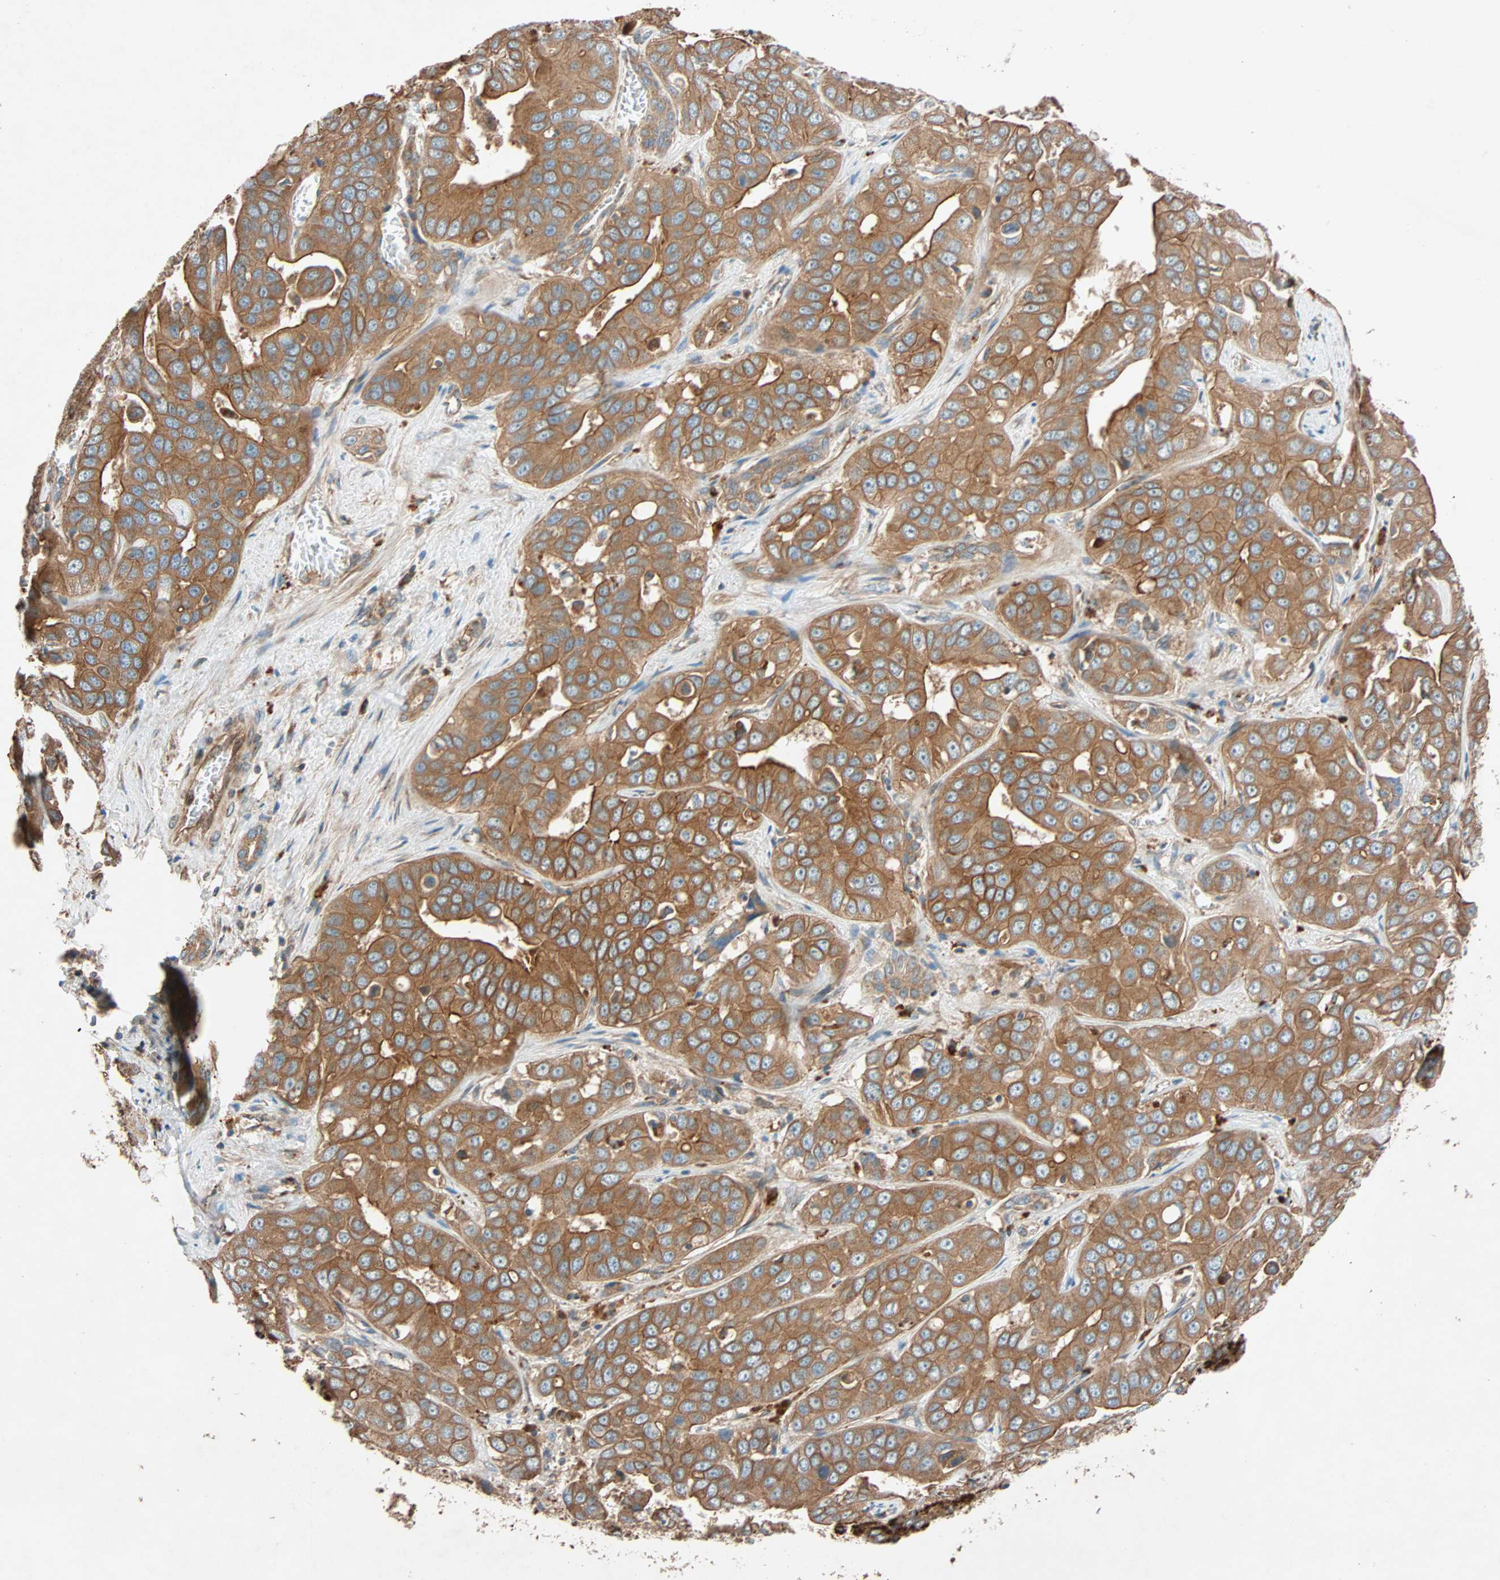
{"staining": {"intensity": "moderate", "quantity": ">75%", "location": "cytoplasmic/membranous"}, "tissue": "liver cancer", "cell_type": "Tumor cells", "image_type": "cancer", "snomed": [{"axis": "morphology", "description": "Cholangiocarcinoma"}, {"axis": "topography", "description": "Liver"}], "caption": "This is an image of immunohistochemistry (IHC) staining of liver cancer (cholangiocarcinoma), which shows moderate positivity in the cytoplasmic/membranous of tumor cells.", "gene": "PHYH", "patient": {"sex": "female", "age": 52}}